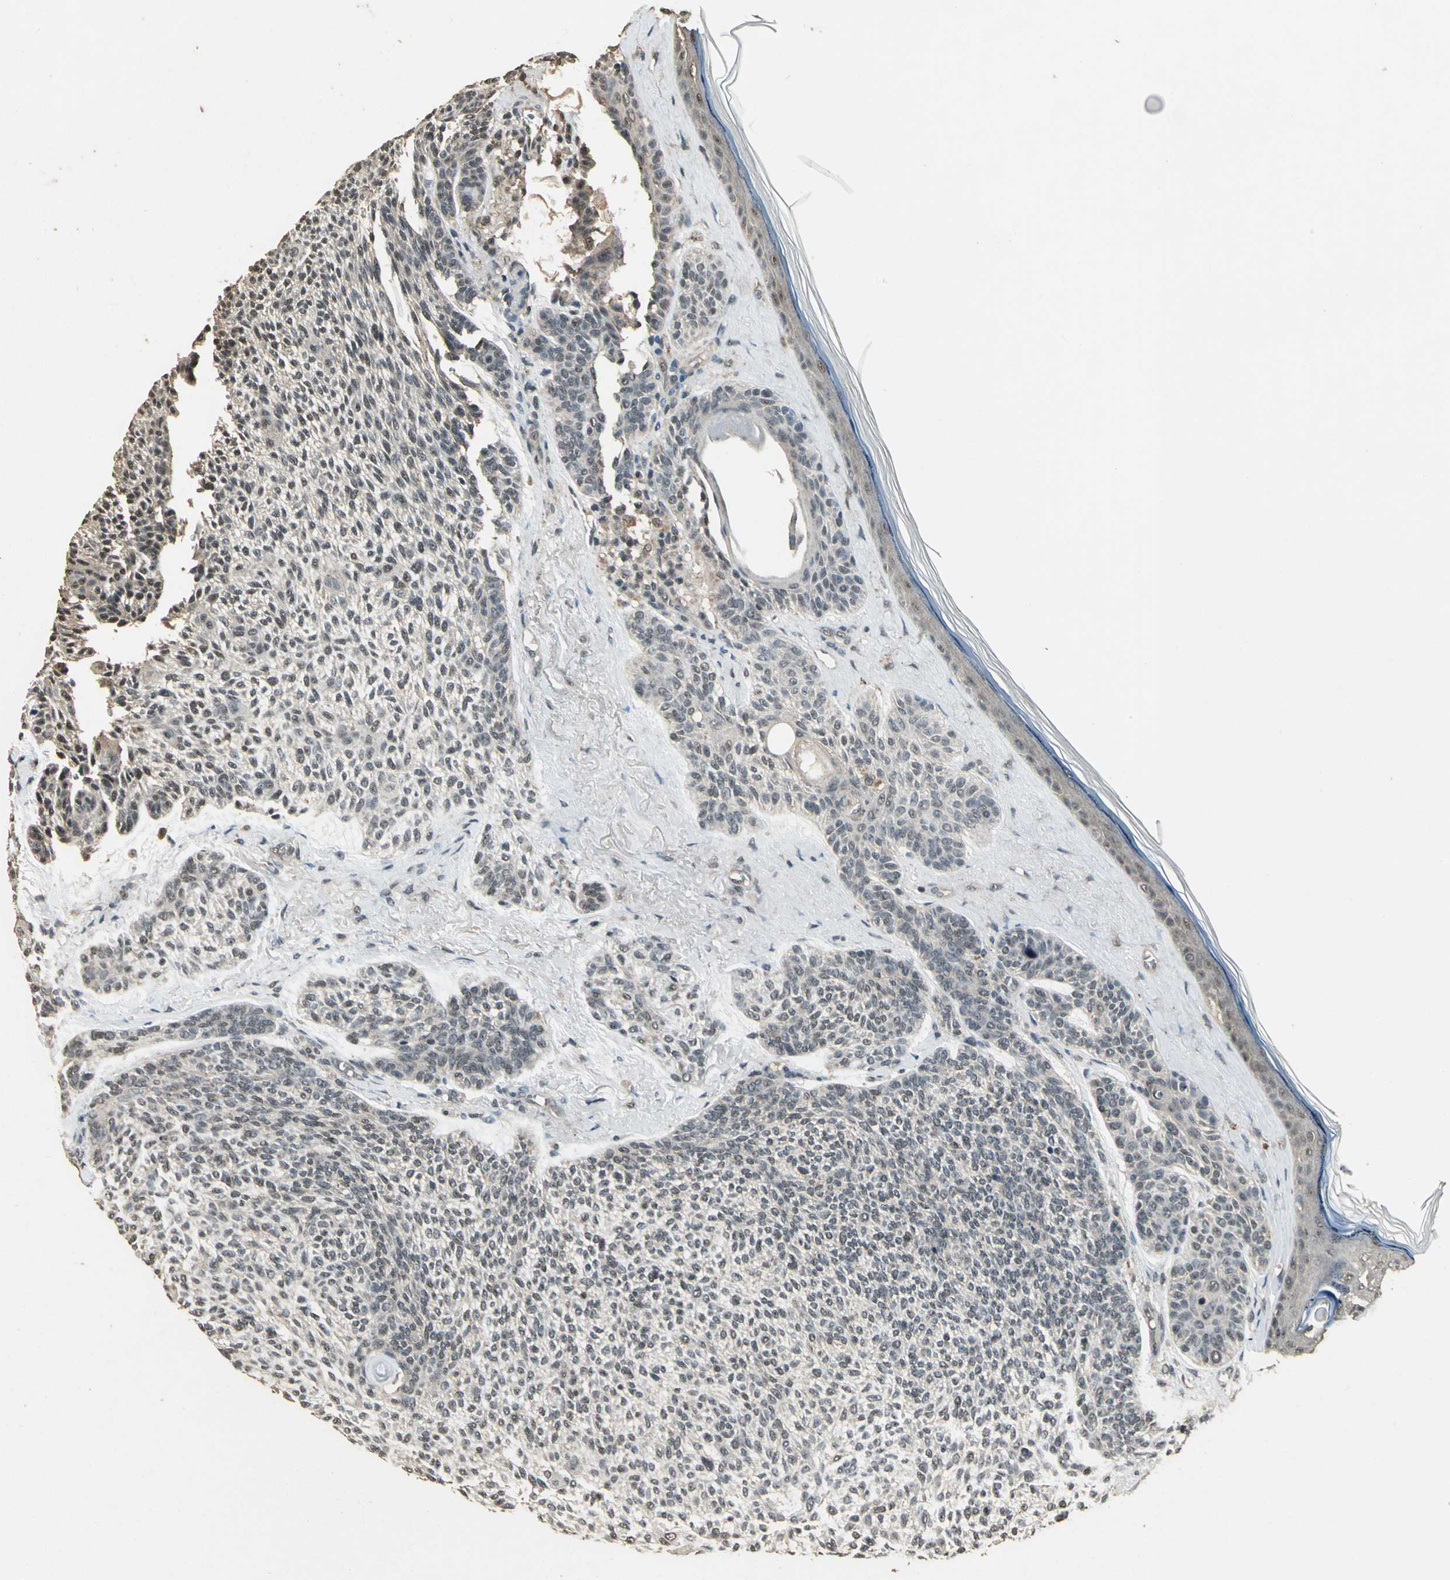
{"staining": {"intensity": "weak", "quantity": "<25%", "location": "cytoplasmic/membranous"}, "tissue": "skin cancer", "cell_type": "Tumor cells", "image_type": "cancer", "snomed": [{"axis": "morphology", "description": "Normal tissue, NOS"}, {"axis": "morphology", "description": "Basal cell carcinoma"}, {"axis": "topography", "description": "Skin"}], "caption": "Micrograph shows no significant protein positivity in tumor cells of skin cancer. (Brightfield microscopy of DAB IHC at high magnification).", "gene": "UCHL5", "patient": {"sex": "female", "age": 70}}